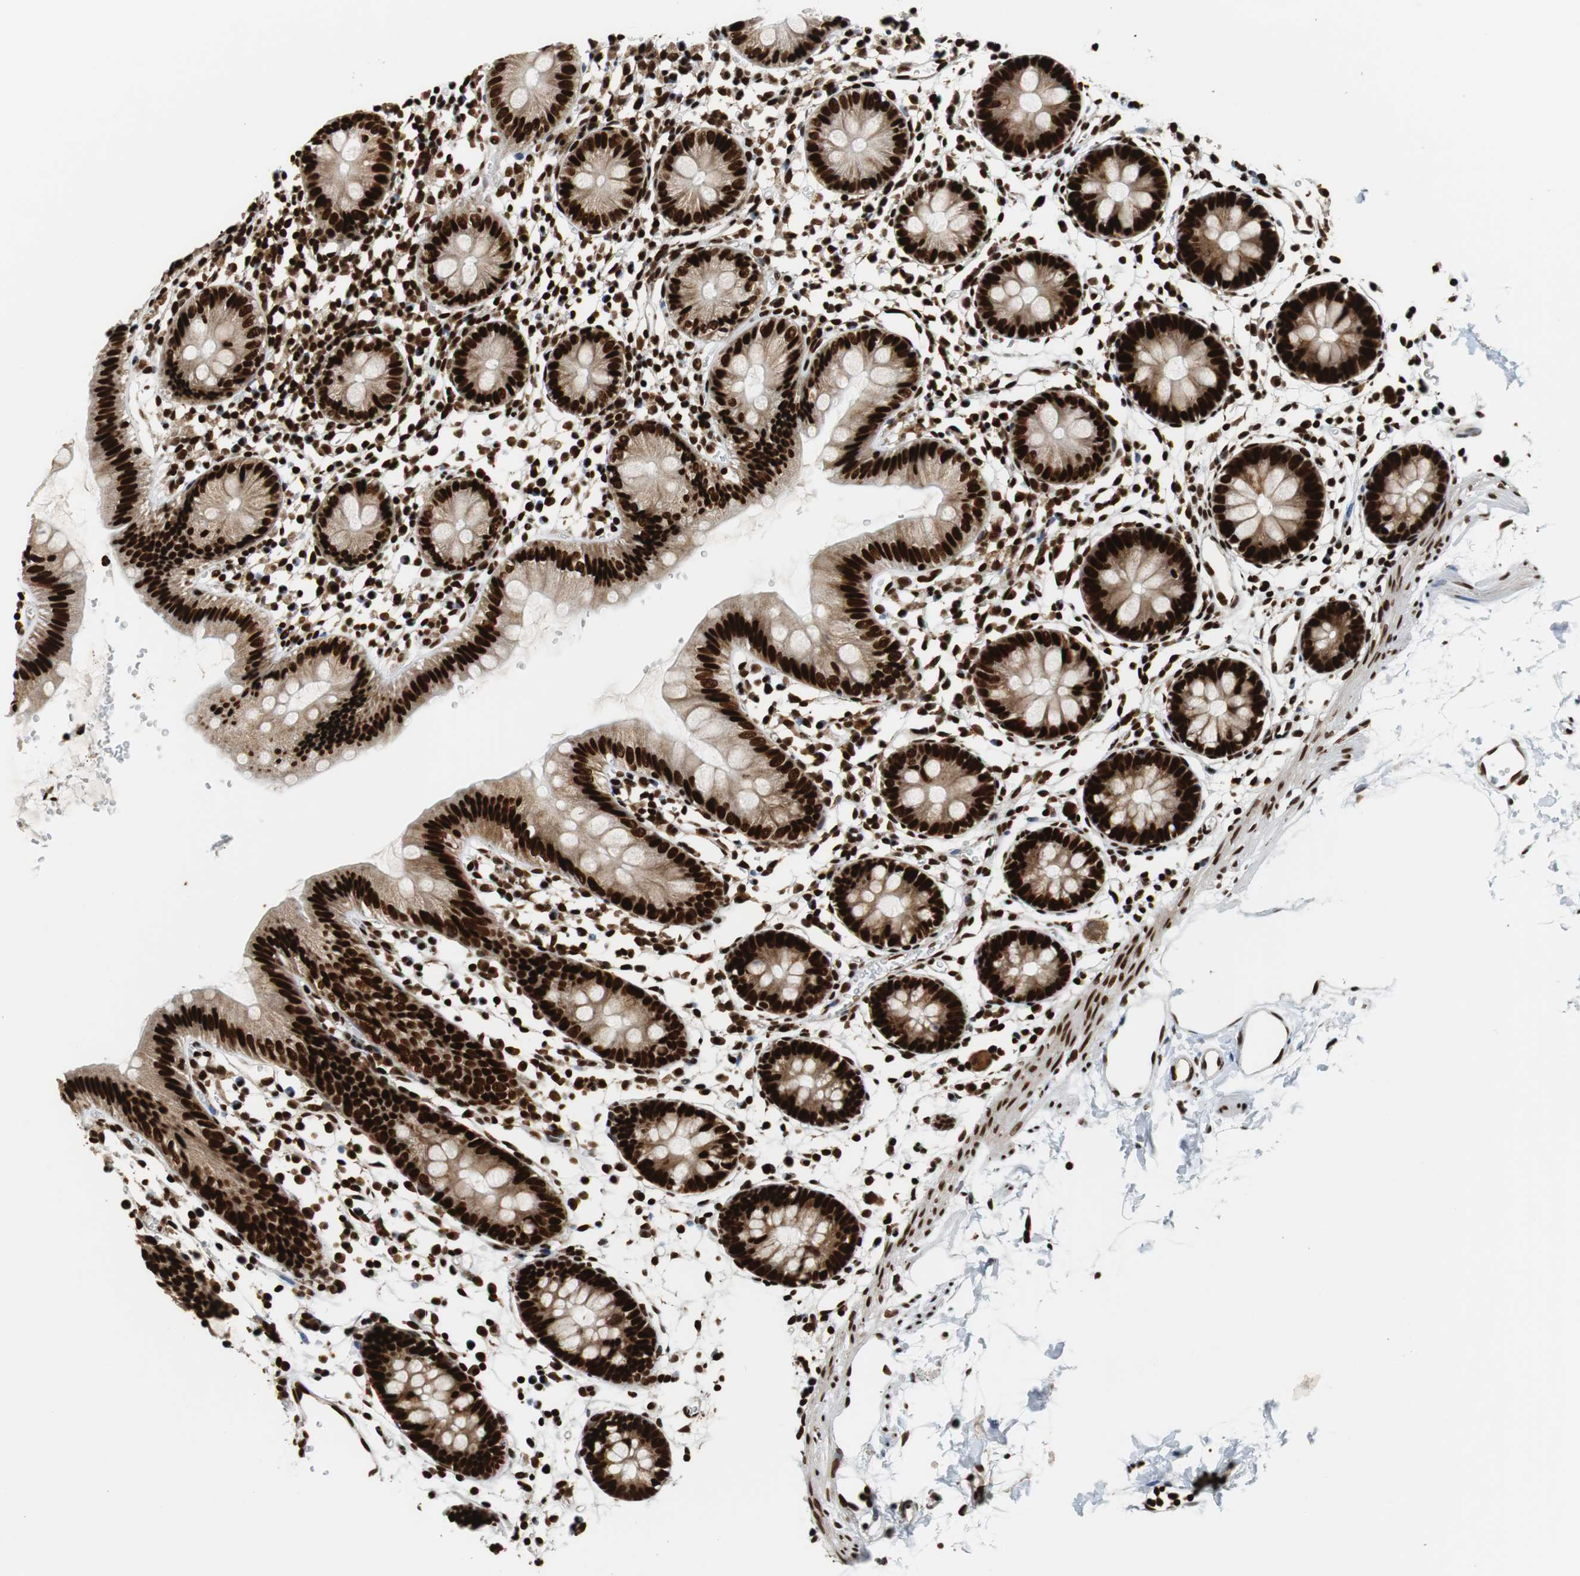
{"staining": {"intensity": "strong", "quantity": ">75%", "location": "nuclear"}, "tissue": "colon", "cell_type": "Endothelial cells", "image_type": "normal", "snomed": [{"axis": "morphology", "description": "Normal tissue, NOS"}, {"axis": "topography", "description": "Colon"}], "caption": "This image shows normal colon stained with immunohistochemistry (IHC) to label a protein in brown. The nuclear of endothelial cells show strong positivity for the protein. Nuclei are counter-stained blue.", "gene": "HDAC1", "patient": {"sex": "male", "age": 14}}